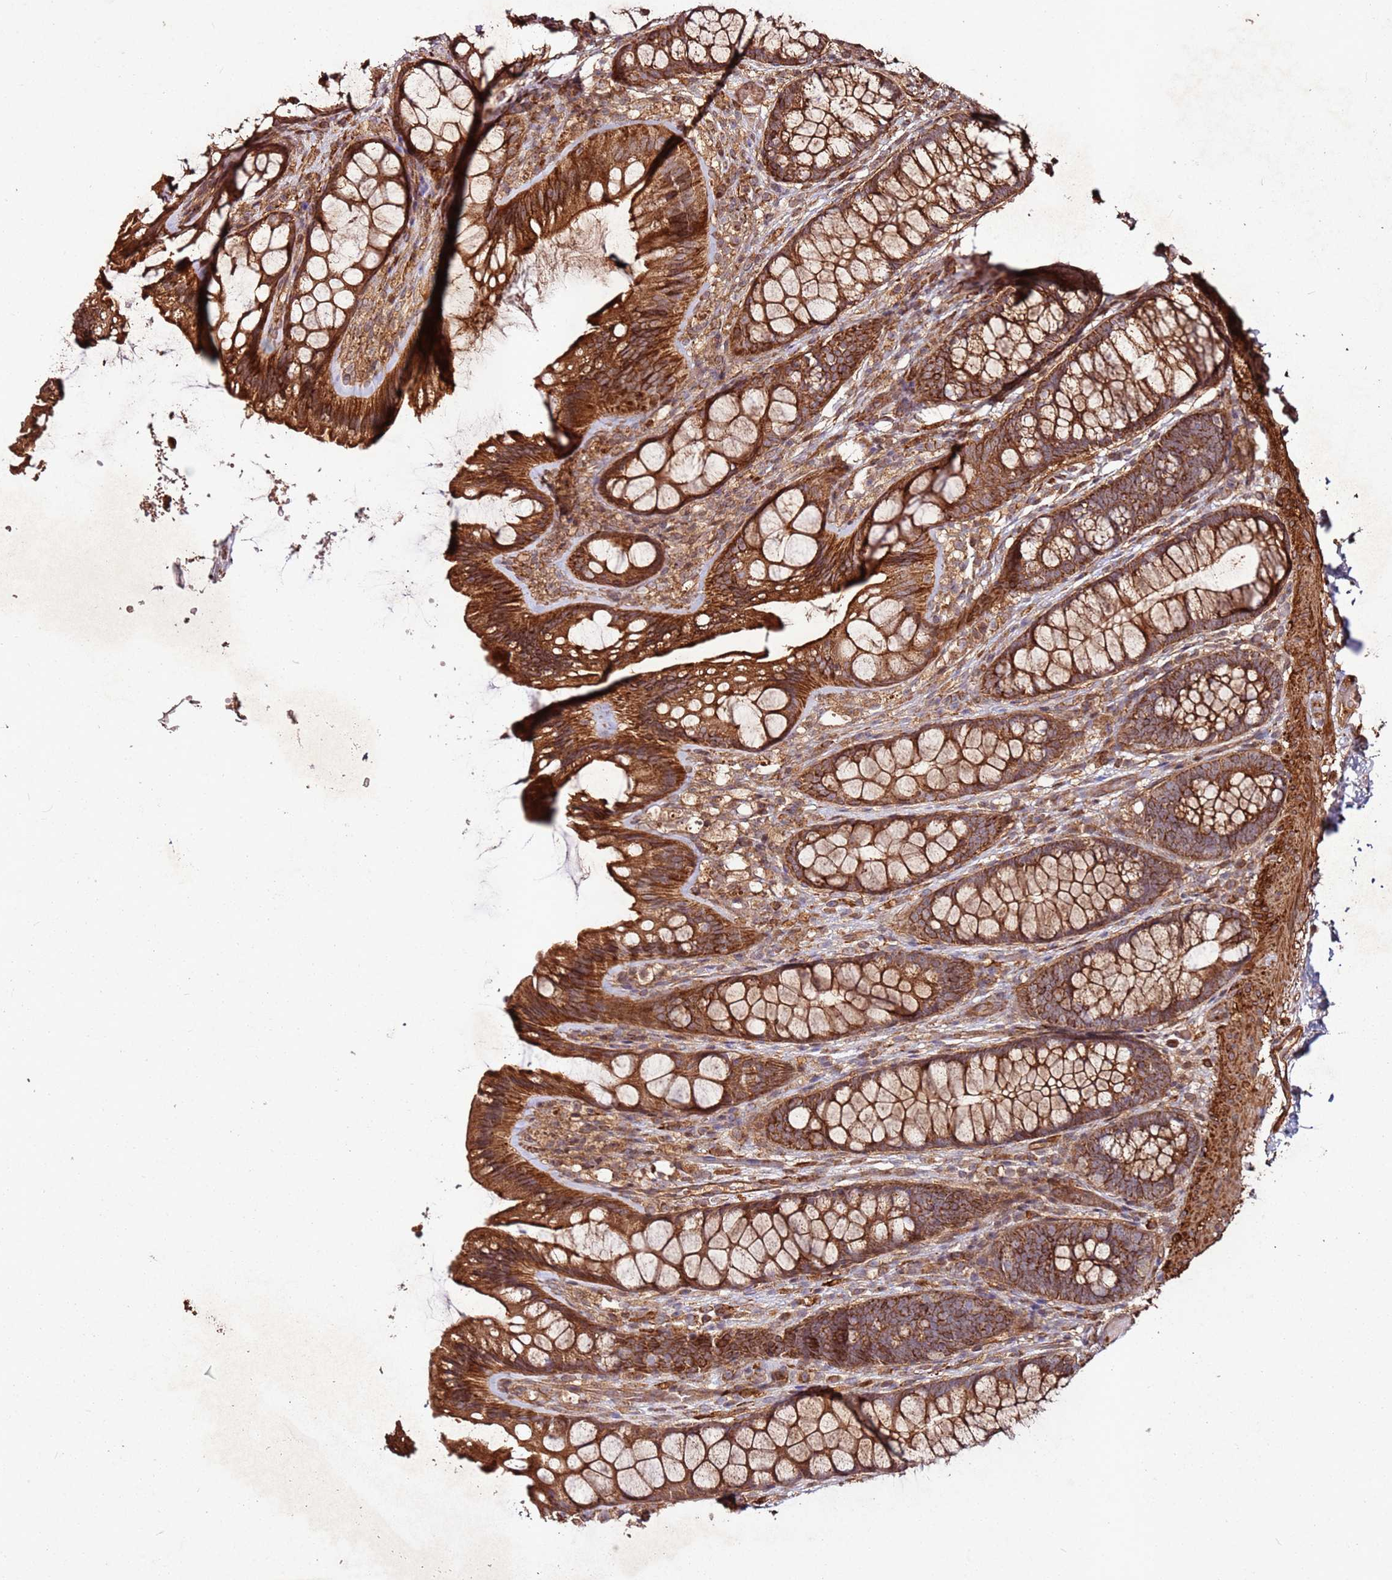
{"staining": {"intensity": "strong", "quantity": ">75%", "location": "cytoplasmic/membranous"}, "tissue": "colon", "cell_type": "Endothelial cells", "image_type": "normal", "snomed": [{"axis": "morphology", "description": "Normal tissue, NOS"}, {"axis": "topography", "description": "Colon"}], "caption": "Protein expression analysis of normal human colon reveals strong cytoplasmic/membranous expression in approximately >75% of endothelial cells.", "gene": "FAM186A", "patient": {"sex": "male", "age": 46}}